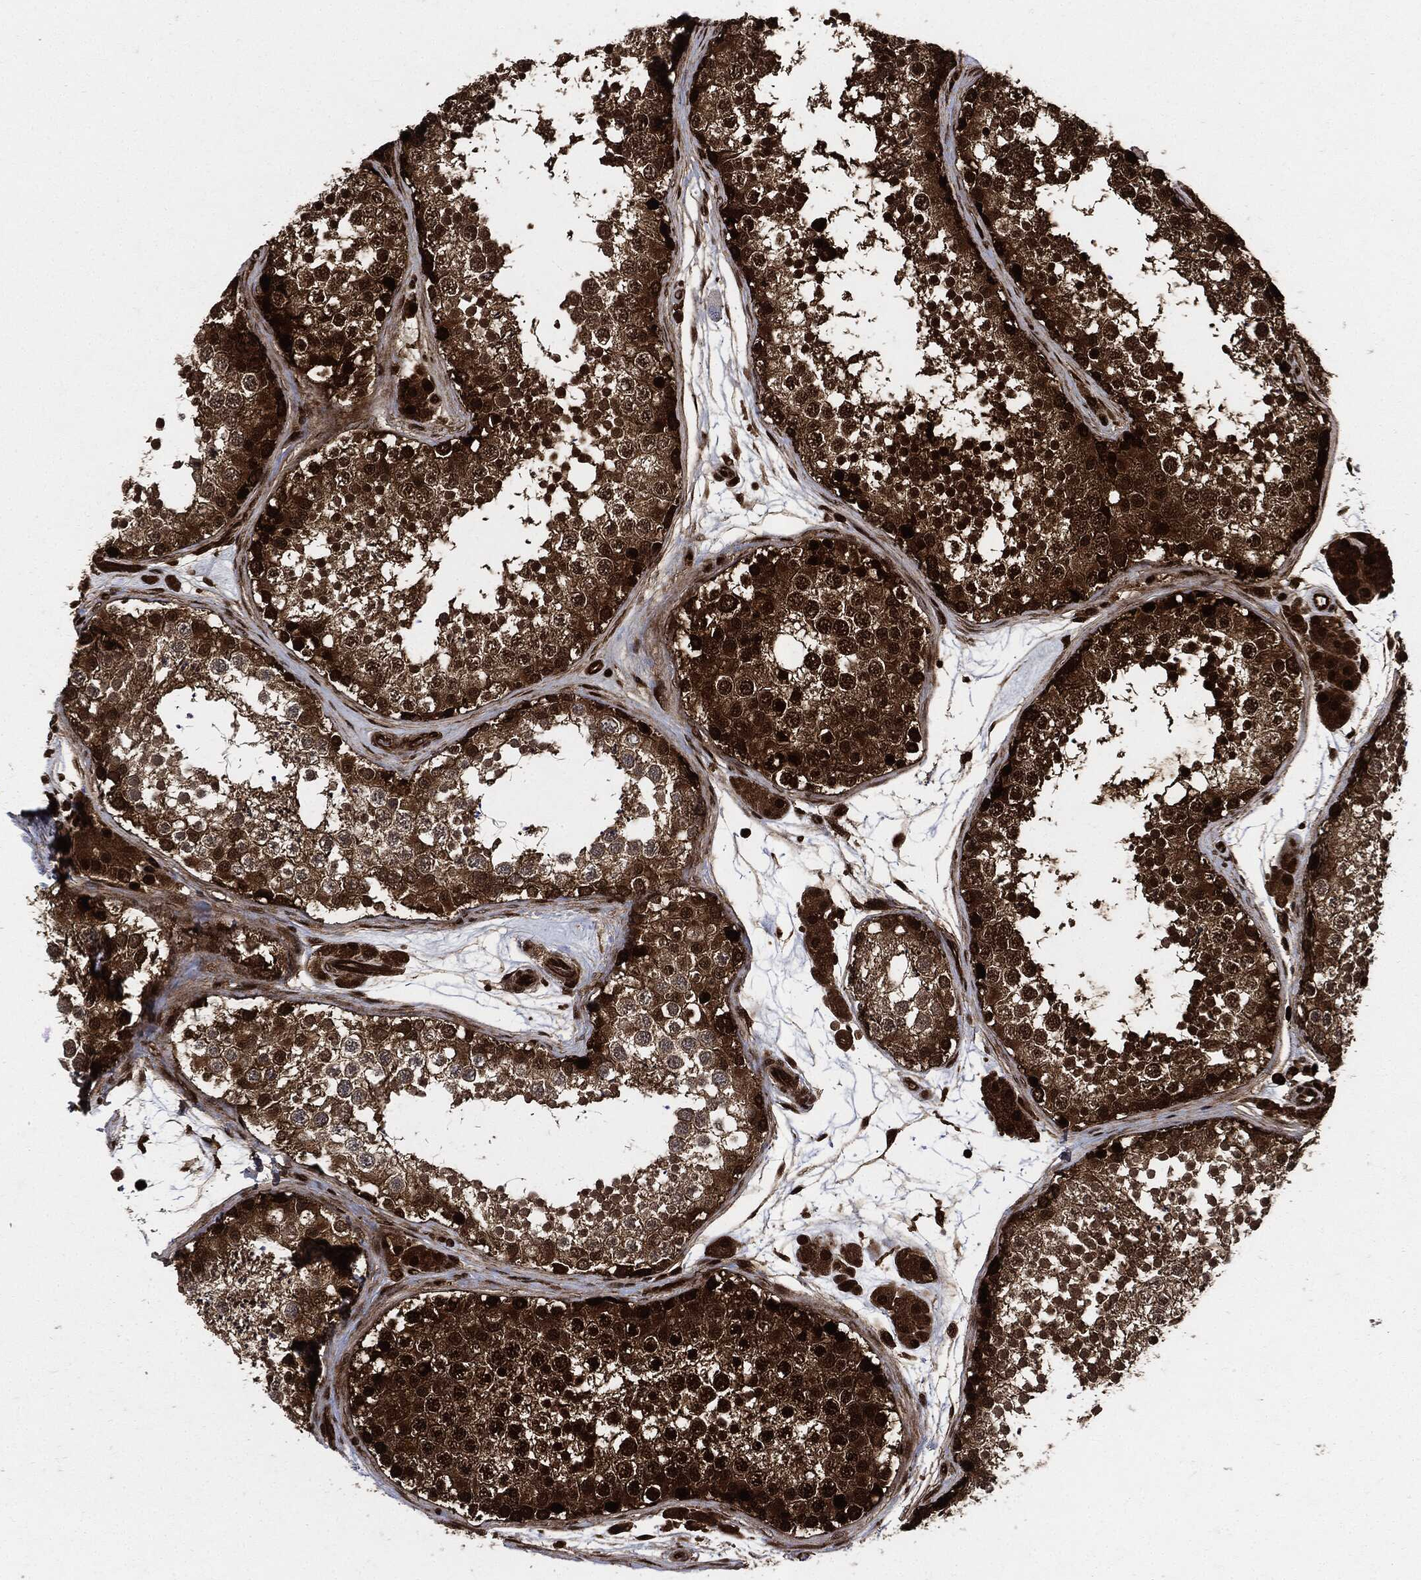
{"staining": {"intensity": "strong", "quantity": ">75%", "location": "cytoplasmic/membranous"}, "tissue": "testis", "cell_type": "Cells in seminiferous ducts", "image_type": "normal", "snomed": [{"axis": "morphology", "description": "Normal tissue, NOS"}, {"axis": "topography", "description": "Testis"}], "caption": "IHC (DAB) staining of benign human testis exhibits strong cytoplasmic/membranous protein positivity in approximately >75% of cells in seminiferous ducts. The protein of interest is stained brown, and the nuclei are stained in blue (DAB IHC with brightfield microscopy, high magnification).", "gene": "YWHAB", "patient": {"sex": "male", "age": 41}}